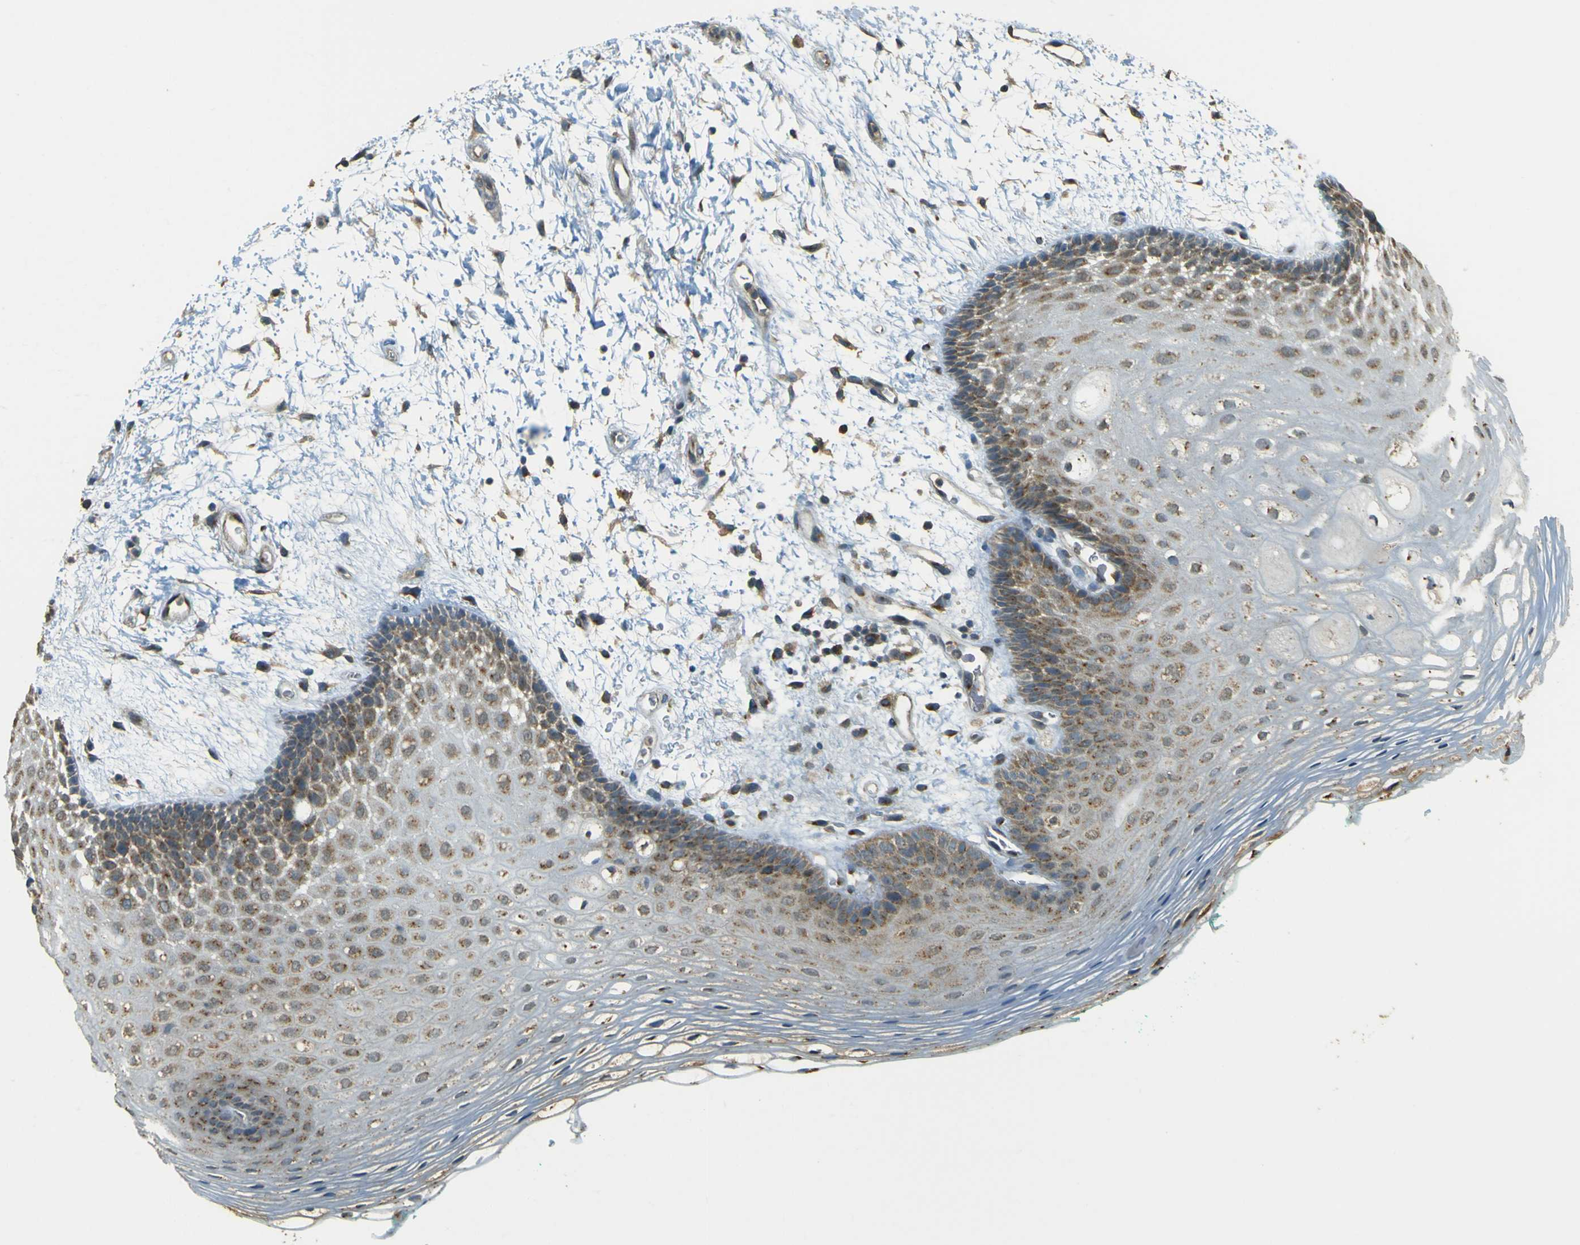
{"staining": {"intensity": "moderate", "quantity": "25%-75%", "location": "cytoplasmic/membranous"}, "tissue": "oral mucosa", "cell_type": "Squamous epithelial cells", "image_type": "normal", "snomed": [{"axis": "morphology", "description": "Normal tissue, NOS"}, {"axis": "topography", "description": "Skeletal muscle"}, {"axis": "topography", "description": "Oral tissue"}, {"axis": "topography", "description": "Peripheral nerve tissue"}], "caption": "High-power microscopy captured an IHC image of benign oral mucosa, revealing moderate cytoplasmic/membranous expression in approximately 25%-75% of squamous epithelial cells. Using DAB (3,3'-diaminobenzidine) (brown) and hematoxylin (blue) stains, captured at high magnification using brightfield microscopy.", "gene": "GOLGA1", "patient": {"sex": "female", "age": 84}}